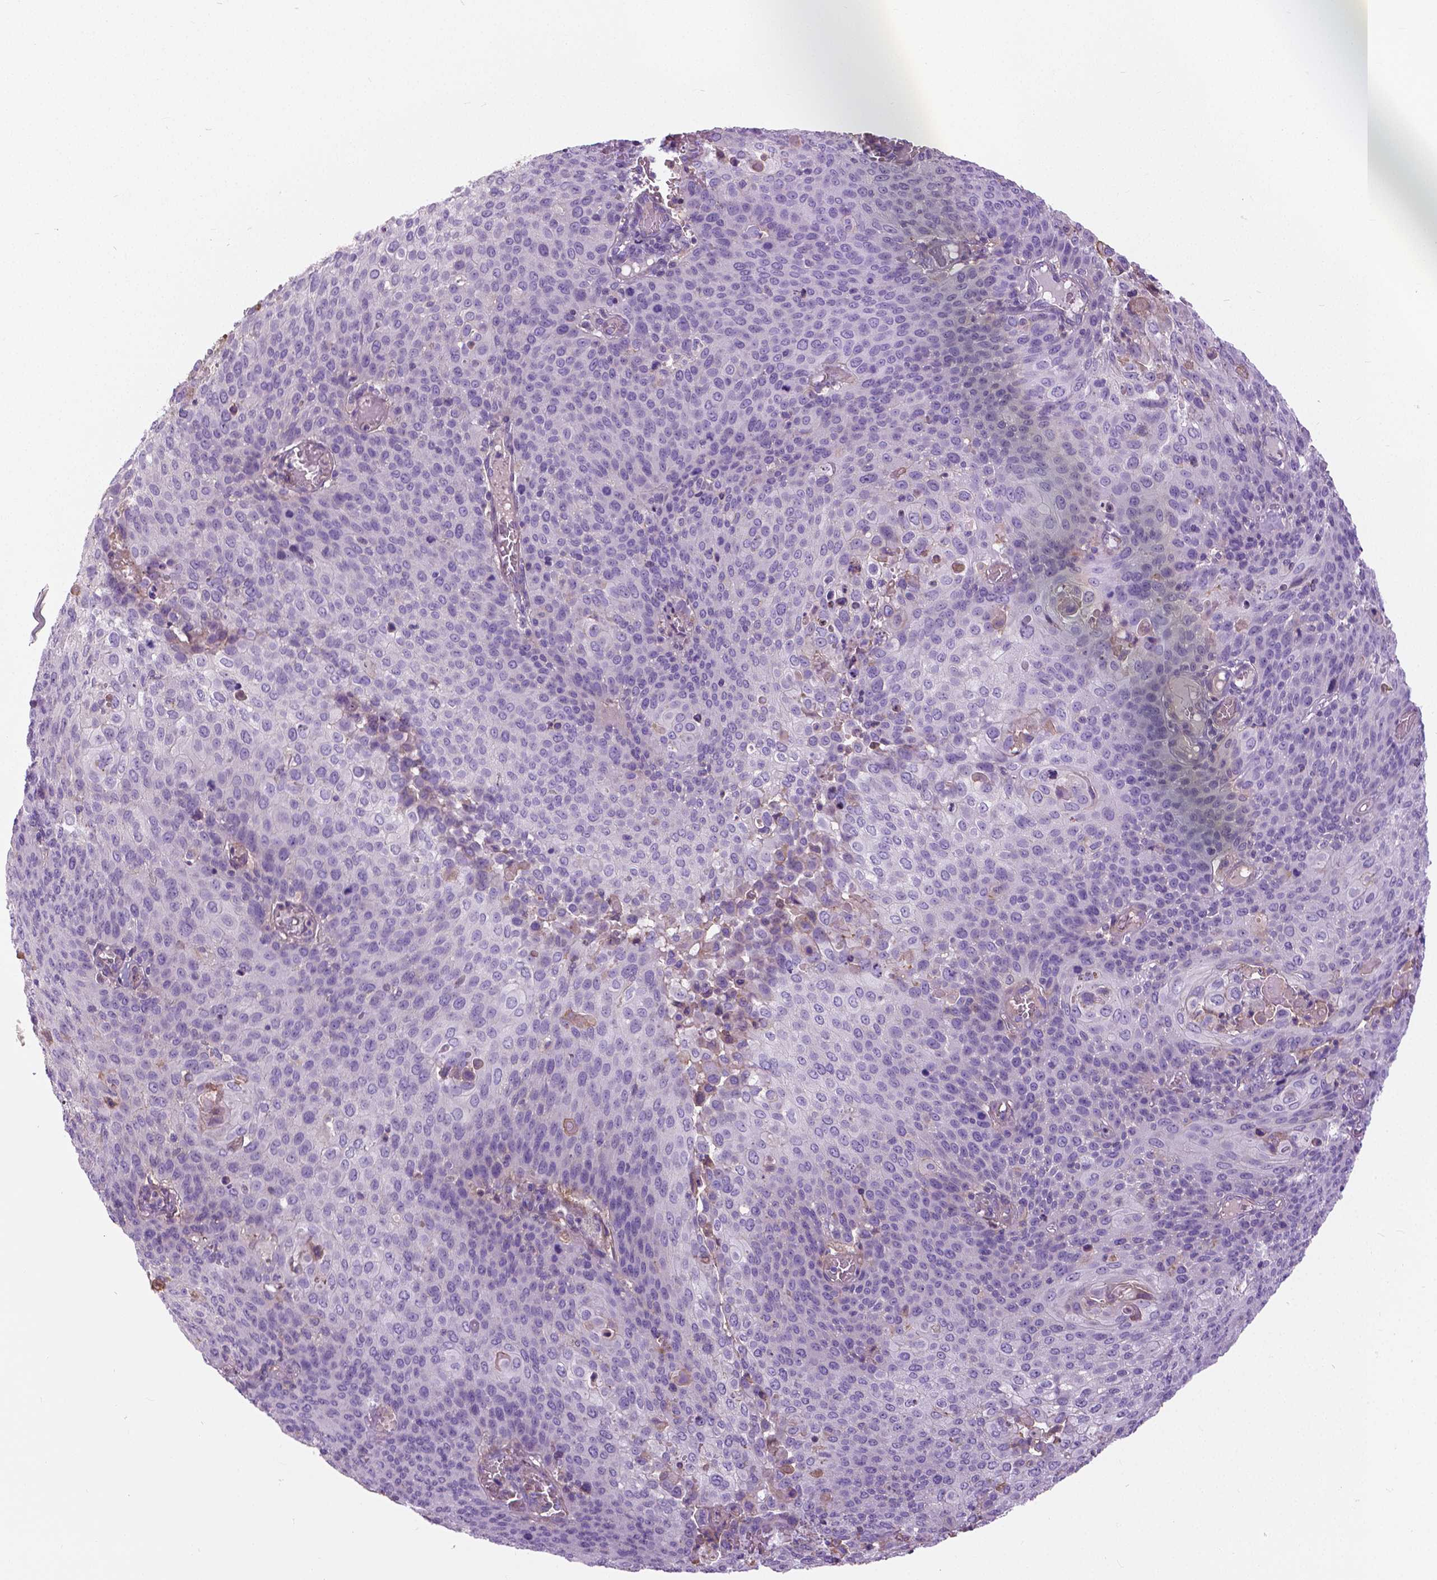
{"staining": {"intensity": "negative", "quantity": "none", "location": "none"}, "tissue": "cervical cancer", "cell_type": "Tumor cells", "image_type": "cancer", "snomed": [{"axis": "morphology", "description": "Squamous cell carcinoma, NOS"}, {"axis": "topography", "description": "Cervix"}], "caption": "Immunohistochemistry image of neoplastic tissue: cervical squamous cell carcinoma stained with DAB demonstrates no significant protein positivity in tumor cells.", "gene": "ANXA13", "patient": {"sex": "female", "age": 65}}